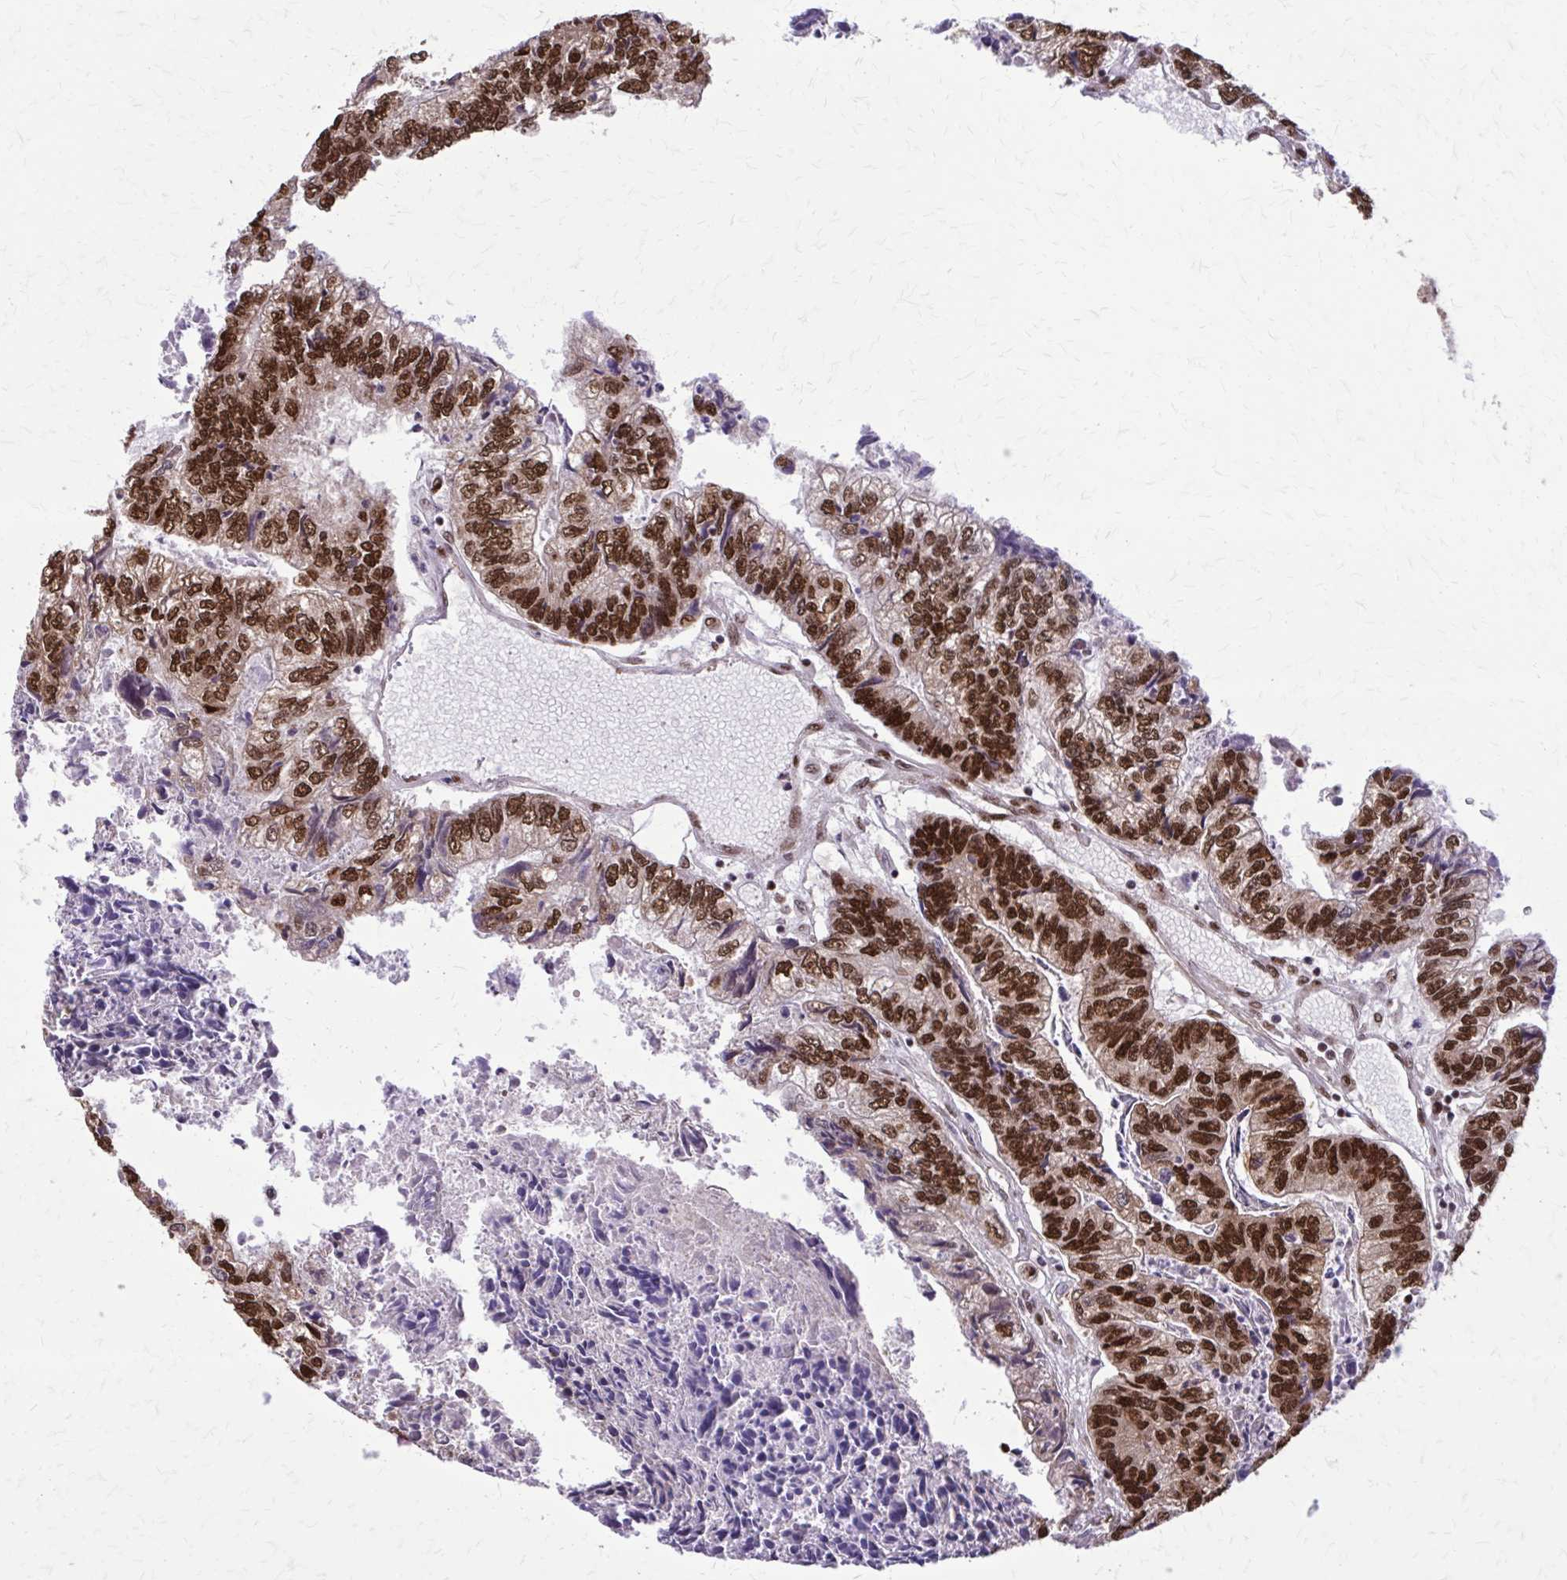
{"staining": {"intensity": "strong", "quantity": ">75%", "location": "nuclear"}, "tissue": "colorectal cancer", "cell_type": "Tumor cells", "image_type": "cancer", "snomed": [{"axis": "morphology", "description": "Adenocarcinoma, NOS"}, {"axis": "topography", "description": "Colon"}], "caption": "Colorectal adenocarcinoma stained with DAB (3,3'-diaminobenzidine) immunohistochemistry (IHC) exhibits high levels of strong nuclear staining in about >75% of tumor cells.", "gene": "TTF1", "patient": {"sex": "male", "age": 86}}